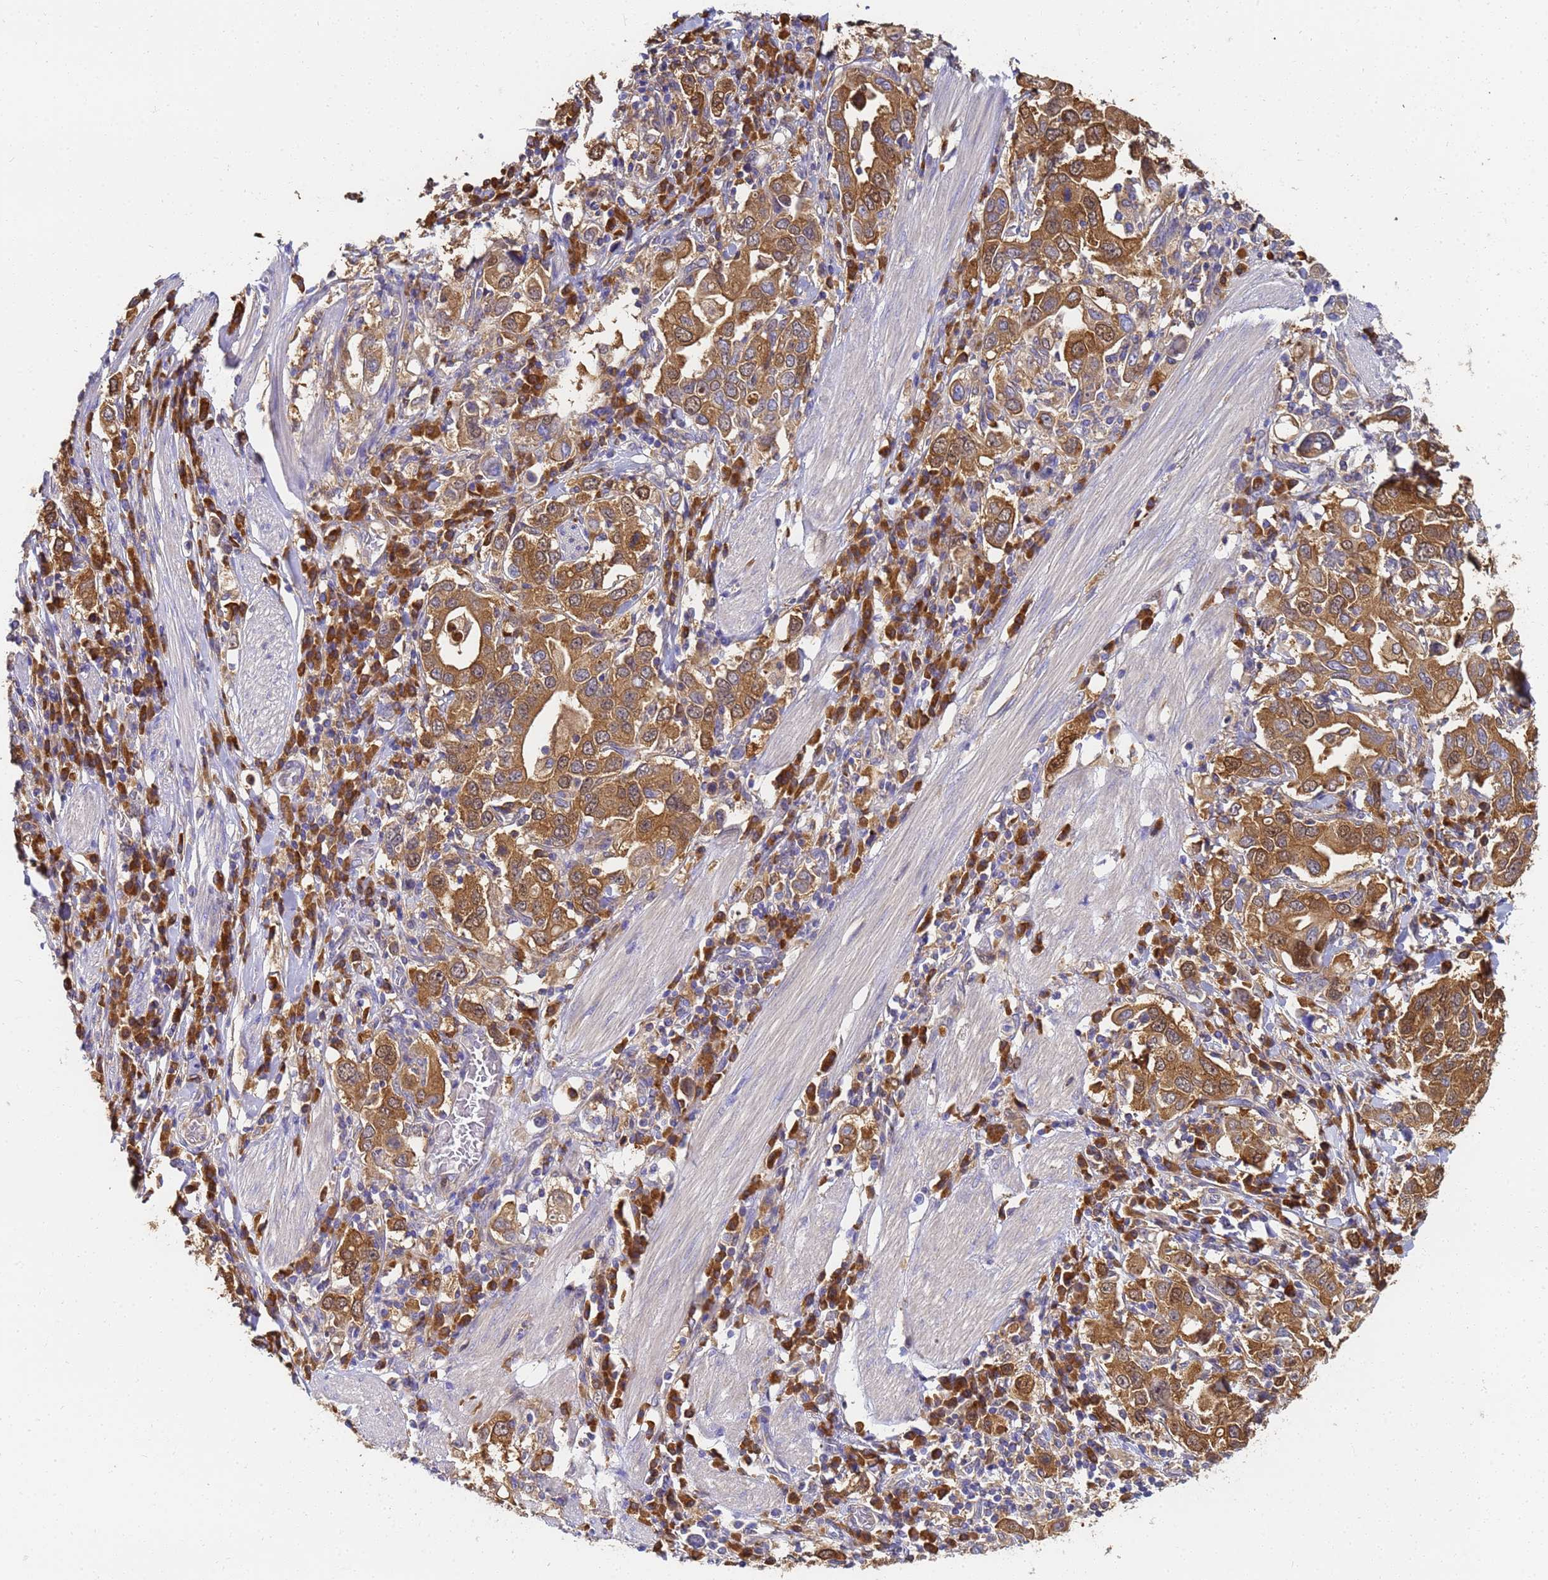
{"staining": {"intensity": "moderate", "quantity": ">75%", "location": "cytoplasmic/membranous"}, "tissue": "stomach cancer", "cell_type": "Tumor cells", "image_type": "cancer", "snomed": [{"axis": "morphology", "description": "Adenocarcinoma, NOS"}, {"axis": "topography", "description": "Stomach, upper"}], "caption": "Human stomach cancer (adenocarcinoma) stained for a protein (brown) exhibits moderate cytoplasmic/membranous positive positivity in about >75% of tumor cells.", "gene": "NME1-NME2", "patient": {"sex": "male", "age": 62}}